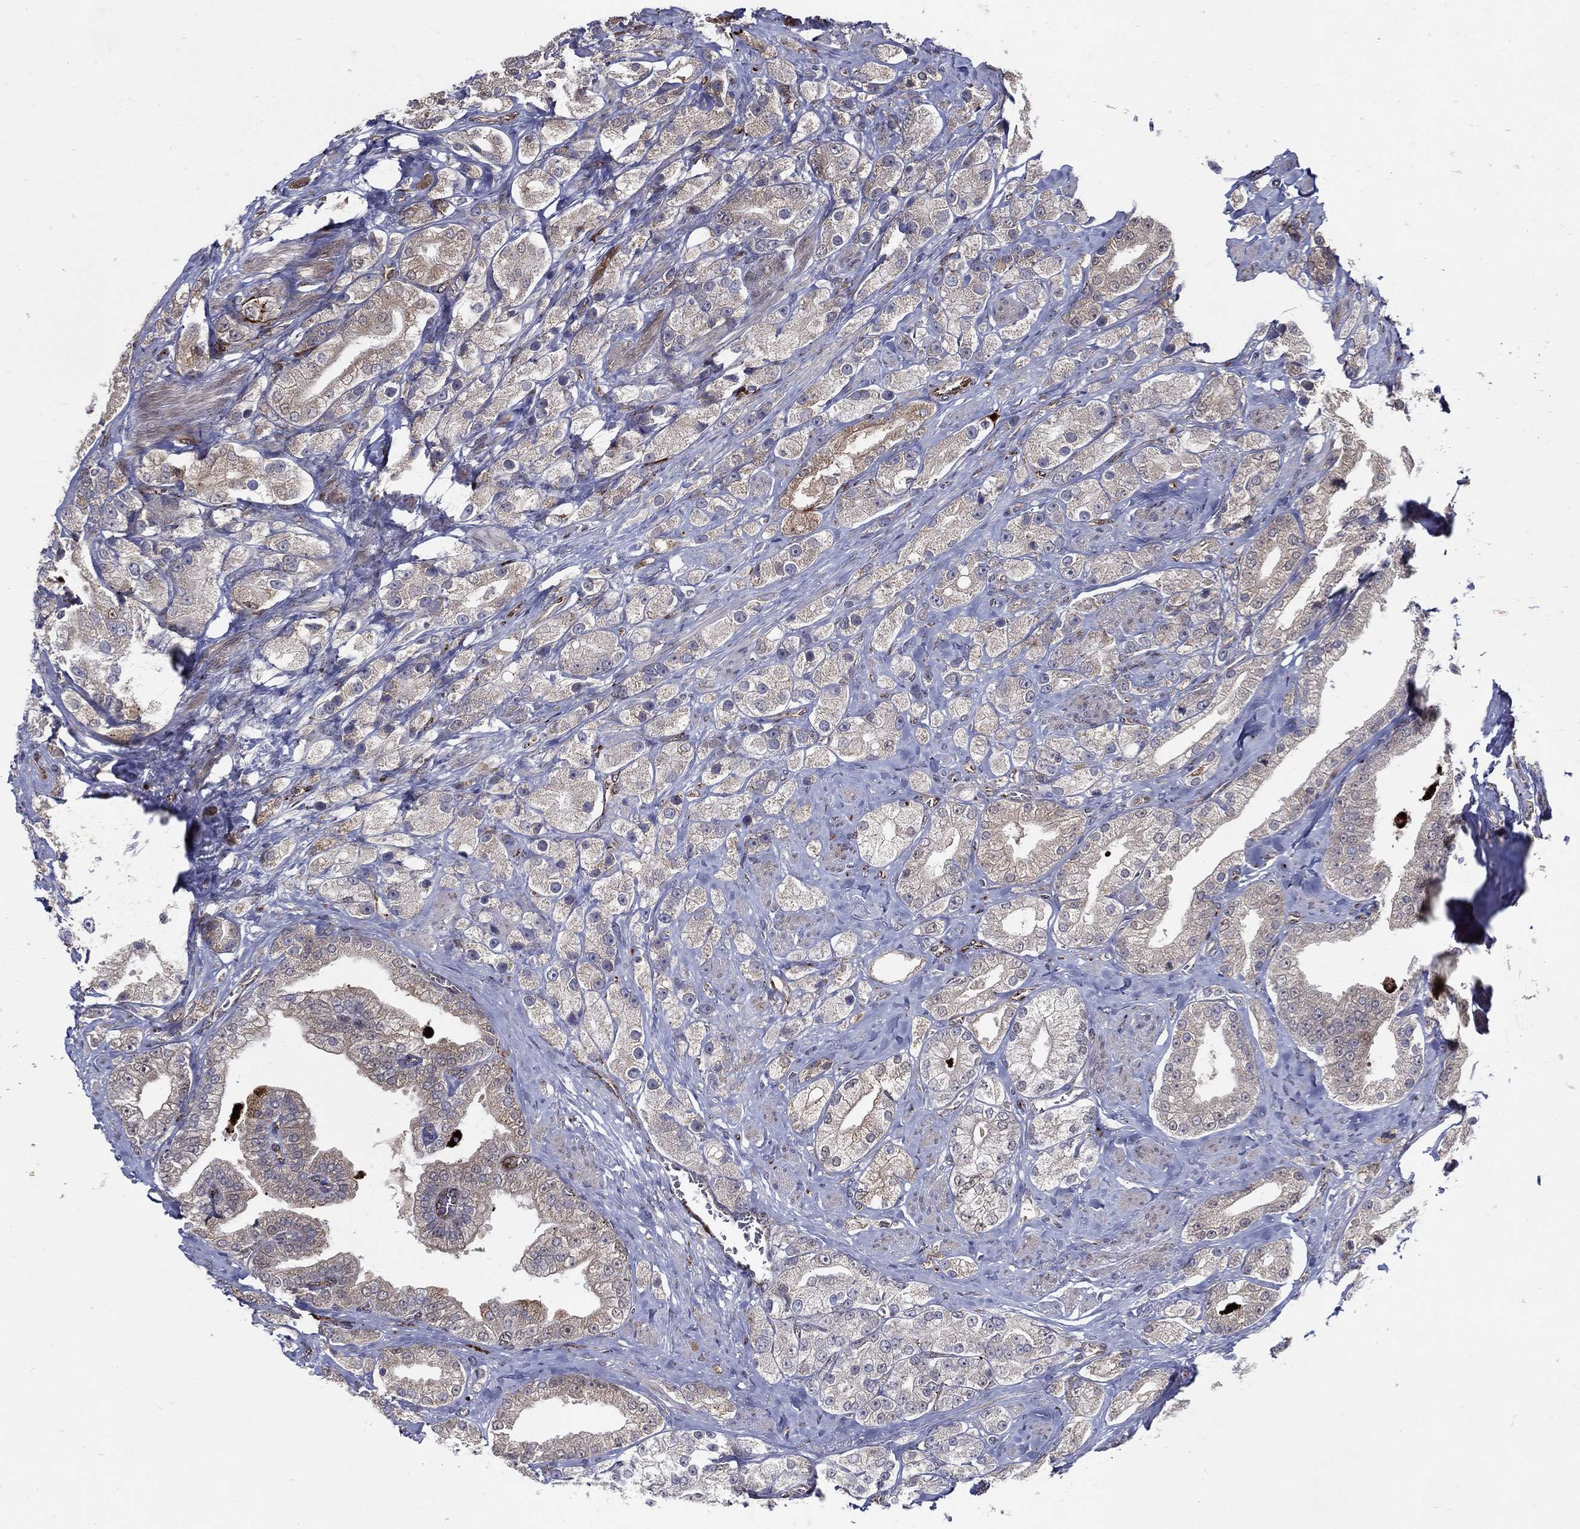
{"staining": {"intensity": "negative", "quantity": "none", "location": "none"}, "tissue": "prostate cancer", "cell_type": "Tumor cells", "image_type": "cancer", "snomed": [{"axis": "morphology", "description": "Adenocarcinoma, NOS"}, {"axis": "topography", "description": "Prostate and seminal vesicle, NOS"}, {"axis": "topography", "description": "Prostate"}], "caption": "DAB immunohistochemical staining of prostate cancer (adenocarcinoma) reveals no significant staining in tumor cells.", "gene": "ARHGAP11A", "patient": {"sex": "male", "age": 67}}